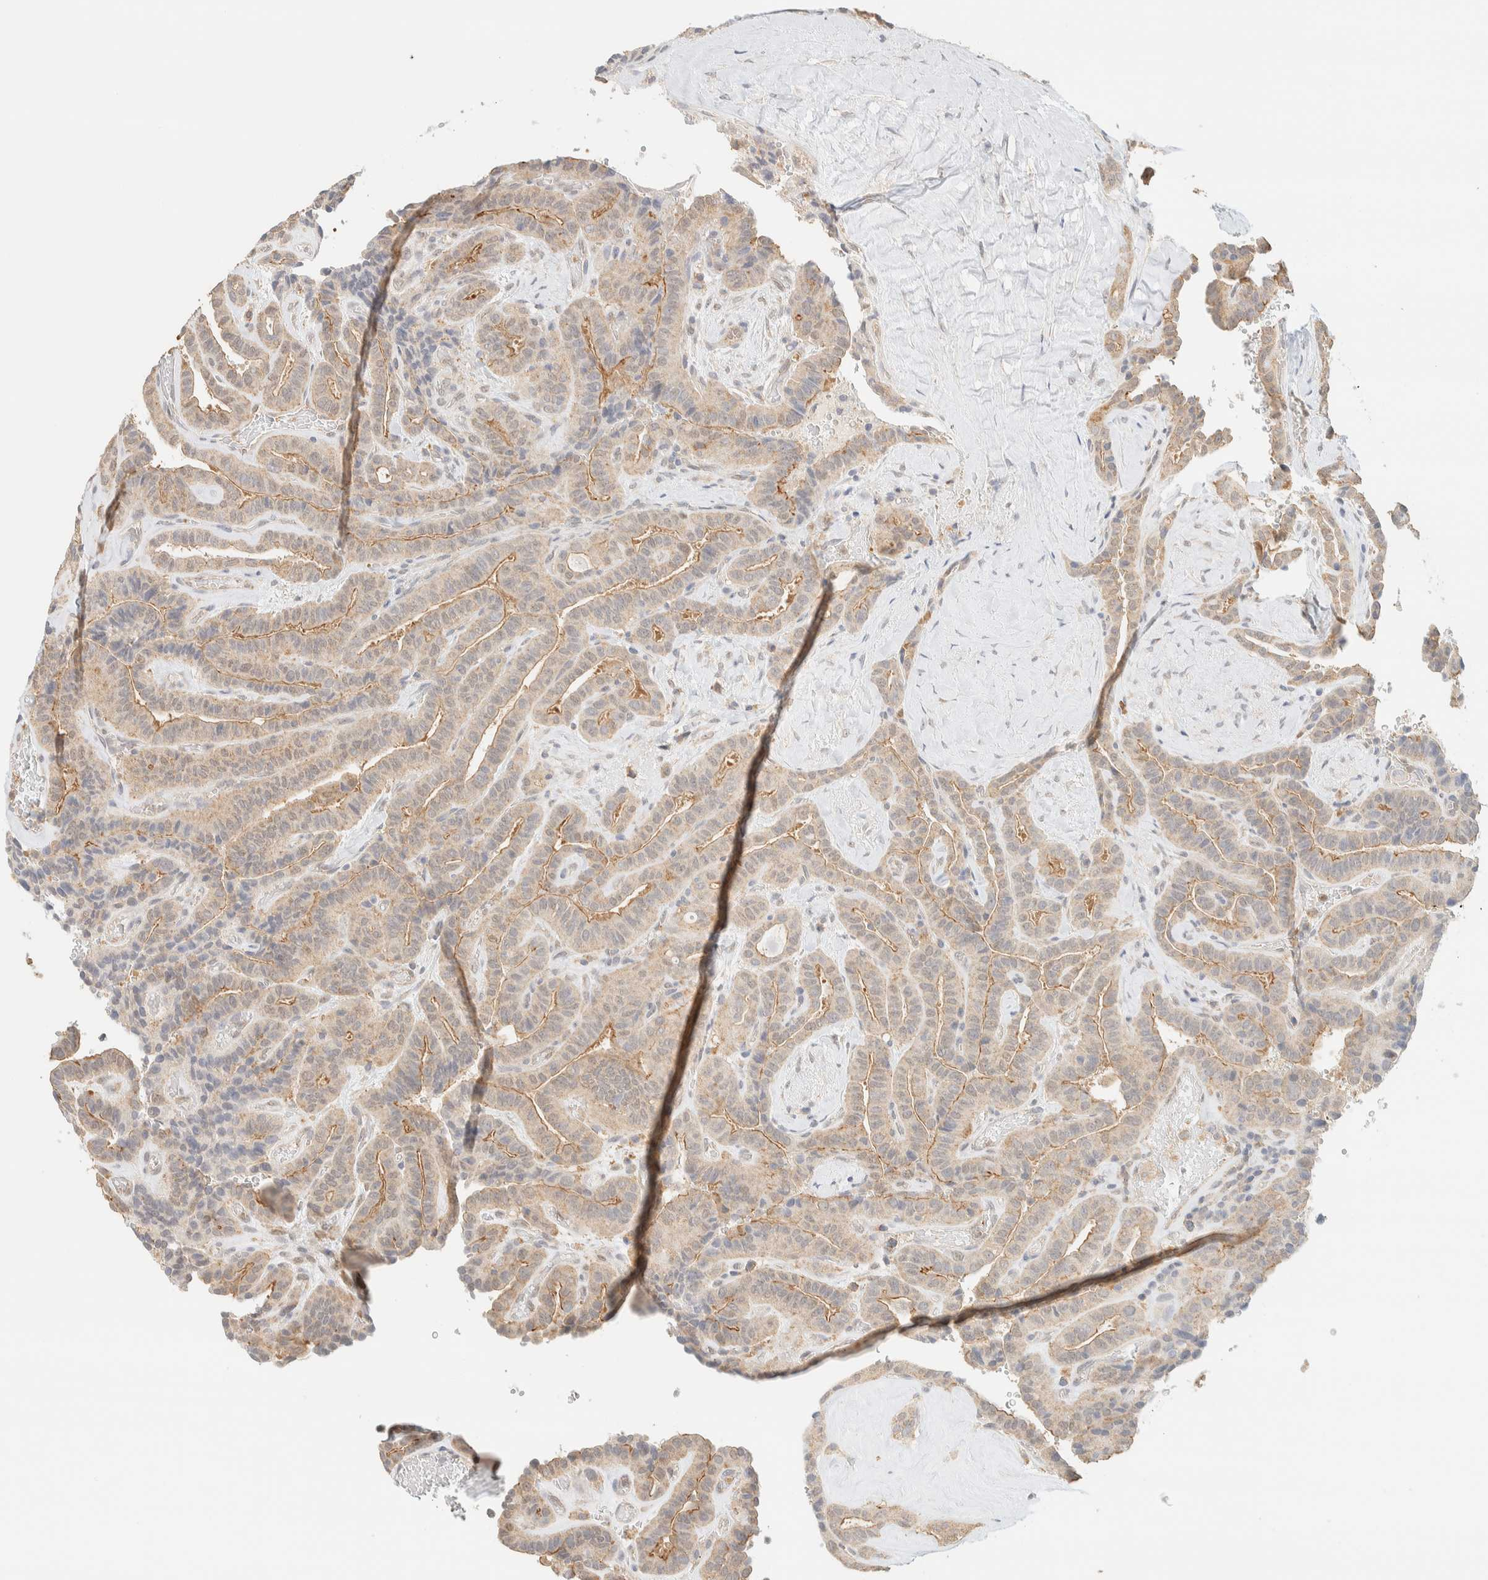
{"staining": {"intensity": "weak", "quantity": ">75%", "location": "cytoplasmic/membranous"}, "tissue": "thyroid cancer", "cell_type": "Tumor cells", "image_type": "cancer", "snomed": [{"axis": "morphology", "description": "Papillary adenocarcinoma, NOS"}, {"axis": "topography", "description": "Thyroid gland"}], "caption": "Approximately >75% of tumor cells in thyroid cancer display weak cytoplasmic/membranous protein positivity as visualized by brown immunohistochemical staining.", "gene": "TBC1D8B", "patient": {"sex": "male", "age": 77}}